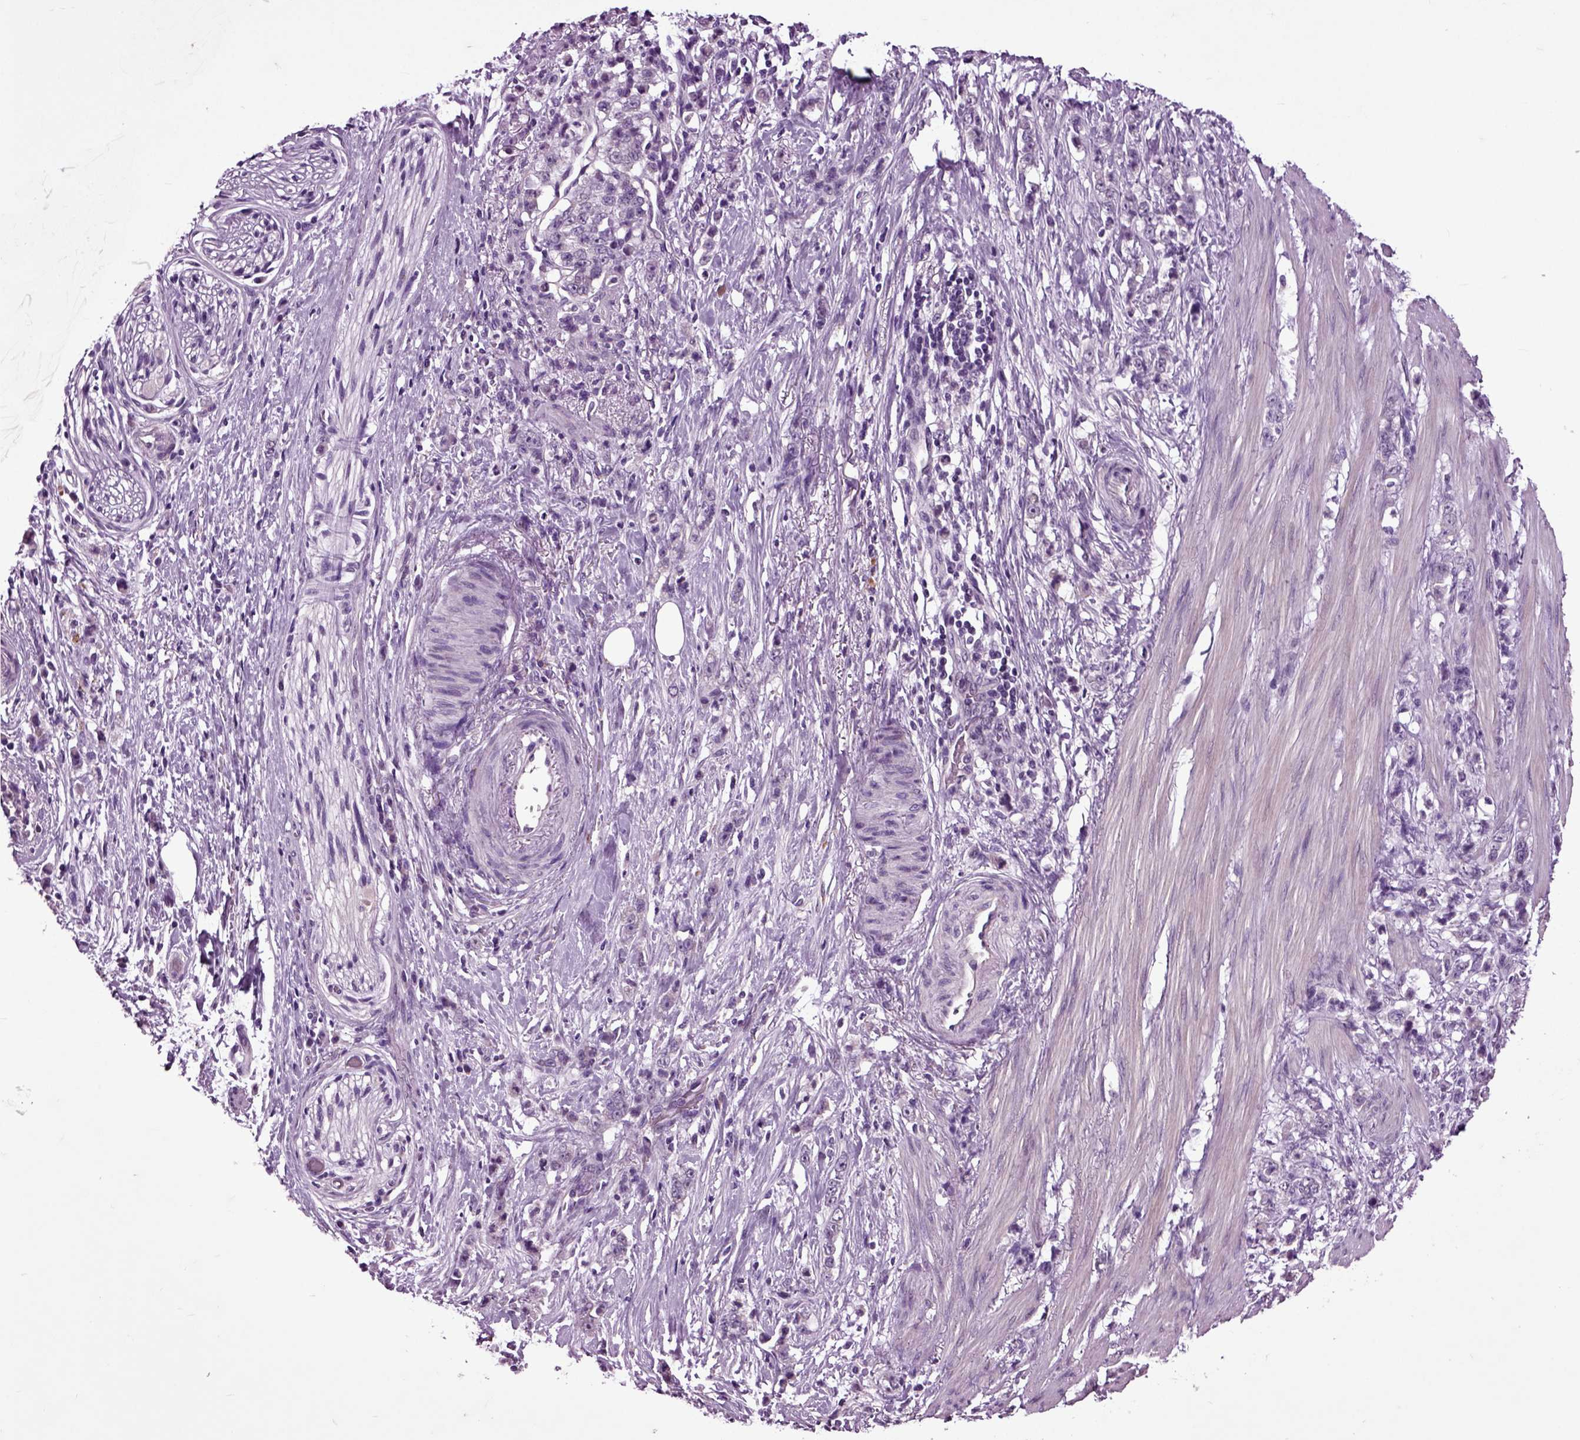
{"staining": {"intensity": "negative", "quantity": "none", "location": "none"}, "tissue": "stomach cancer", "cell_type": "Tumor cells", "image_type": "cancer", "snomed": [{"axis": "morphology", "description": "Adenocarcinoma, NOS"}, {"axis": "topography", "description": "Stomach, lower"}], "caption": "Immunohistochemistry (IHC) image of neoplastic tissue: stomach cancer stained with DAB shows no significant protein staining in tumor cells.", "gene": "CRHR1", "patient": {"sex": "male", "age": 88}}